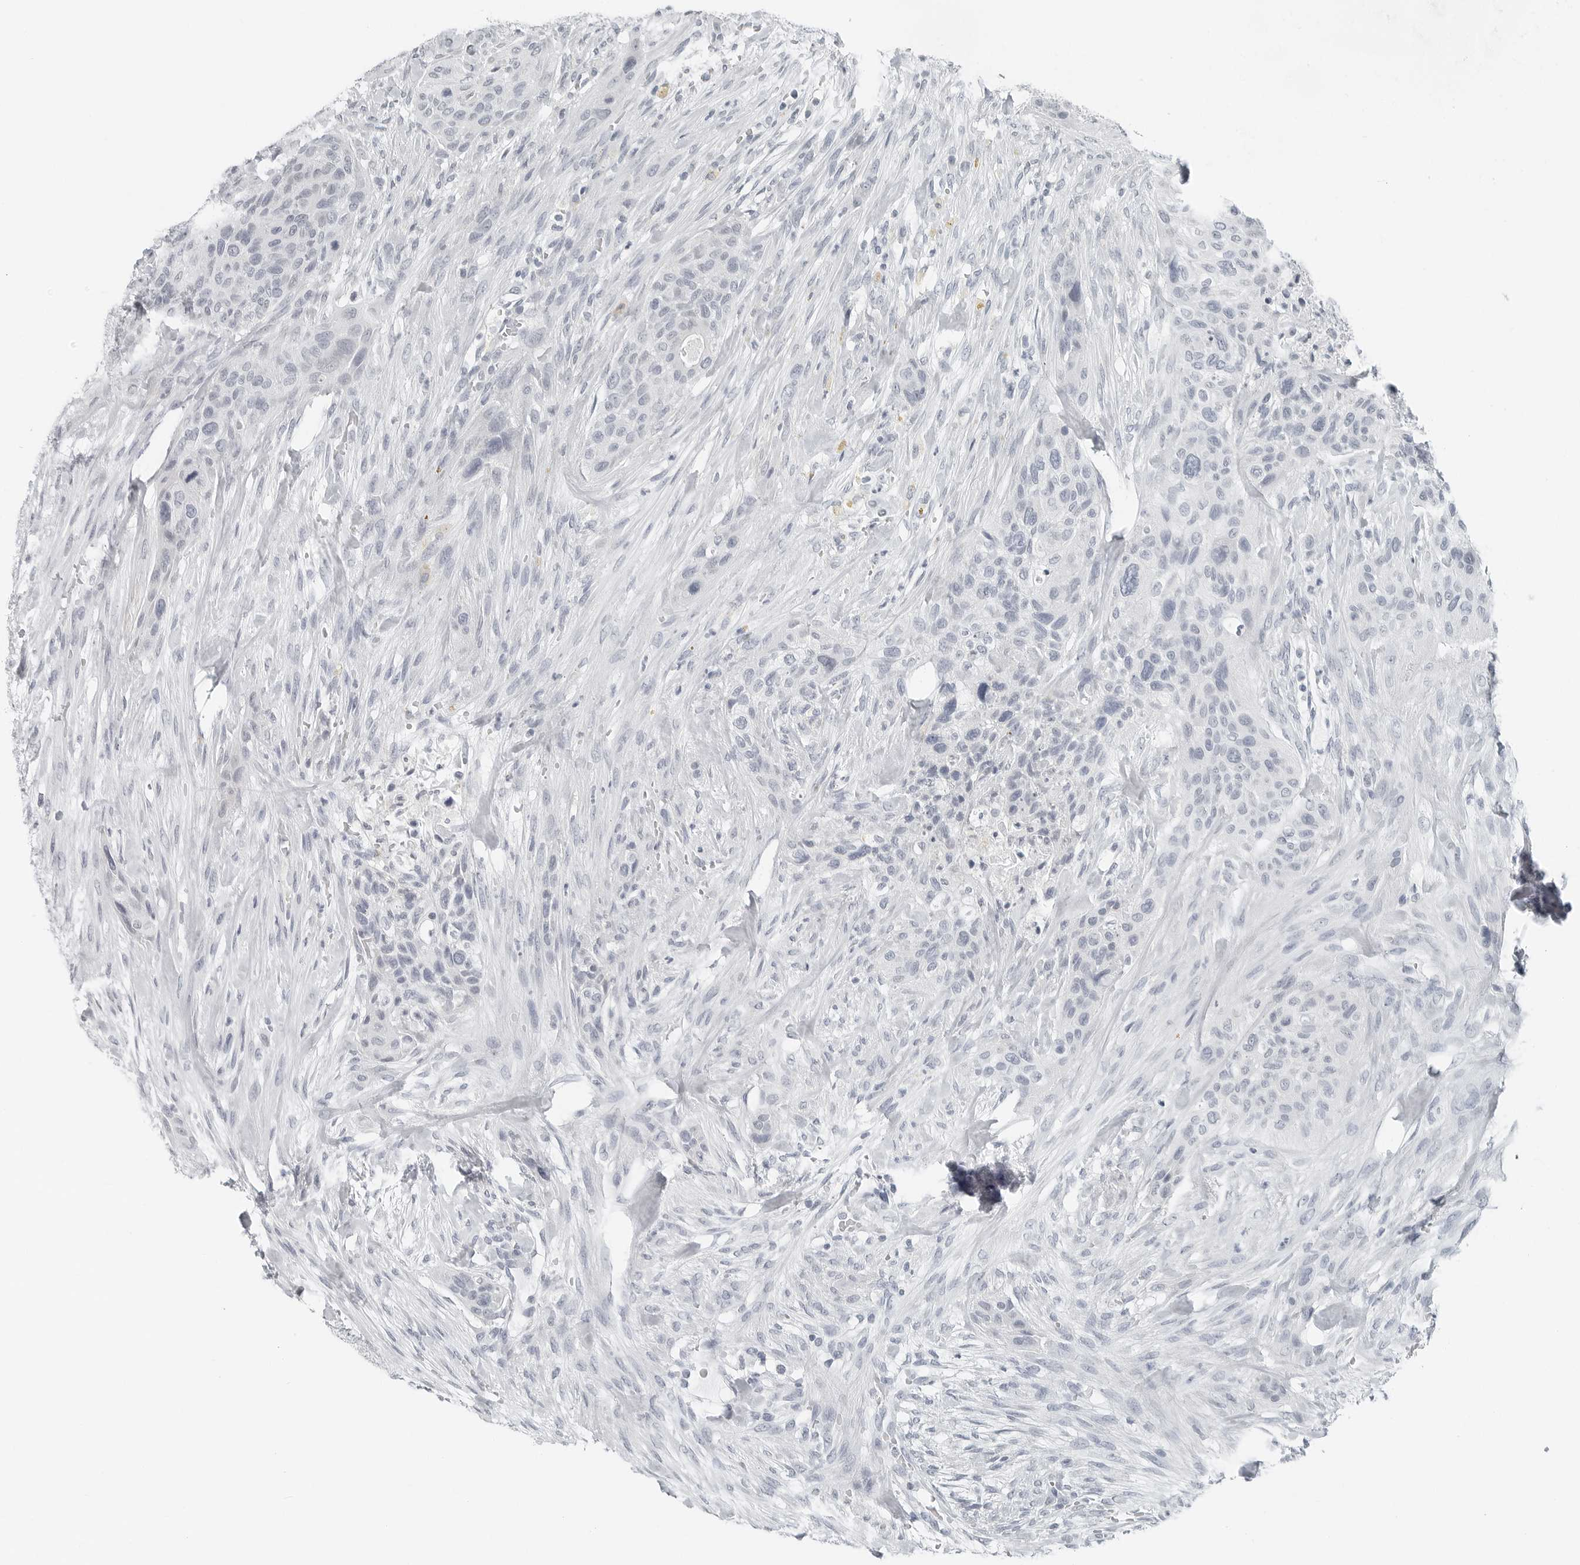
{"staining": {"intensity": "negative", "quantity": "none", "location": "none"}, "tissue": "urothelial cancer", "cell_type": "Tumor cells", "image_type": "cancer", "snomed": [{"axis": "morphology", "description": "Urothelial carcinoma, High grade"}, {"axis": "topography", "description": "Urinary bladder"}], "caption": "A histopathology image of urothelial carcinoma (high-grade) stained for a protein exhibits no brown staining in tumor cells.", "gene": "XIRP1", "patient": {"sex": "male", "age": 35}}